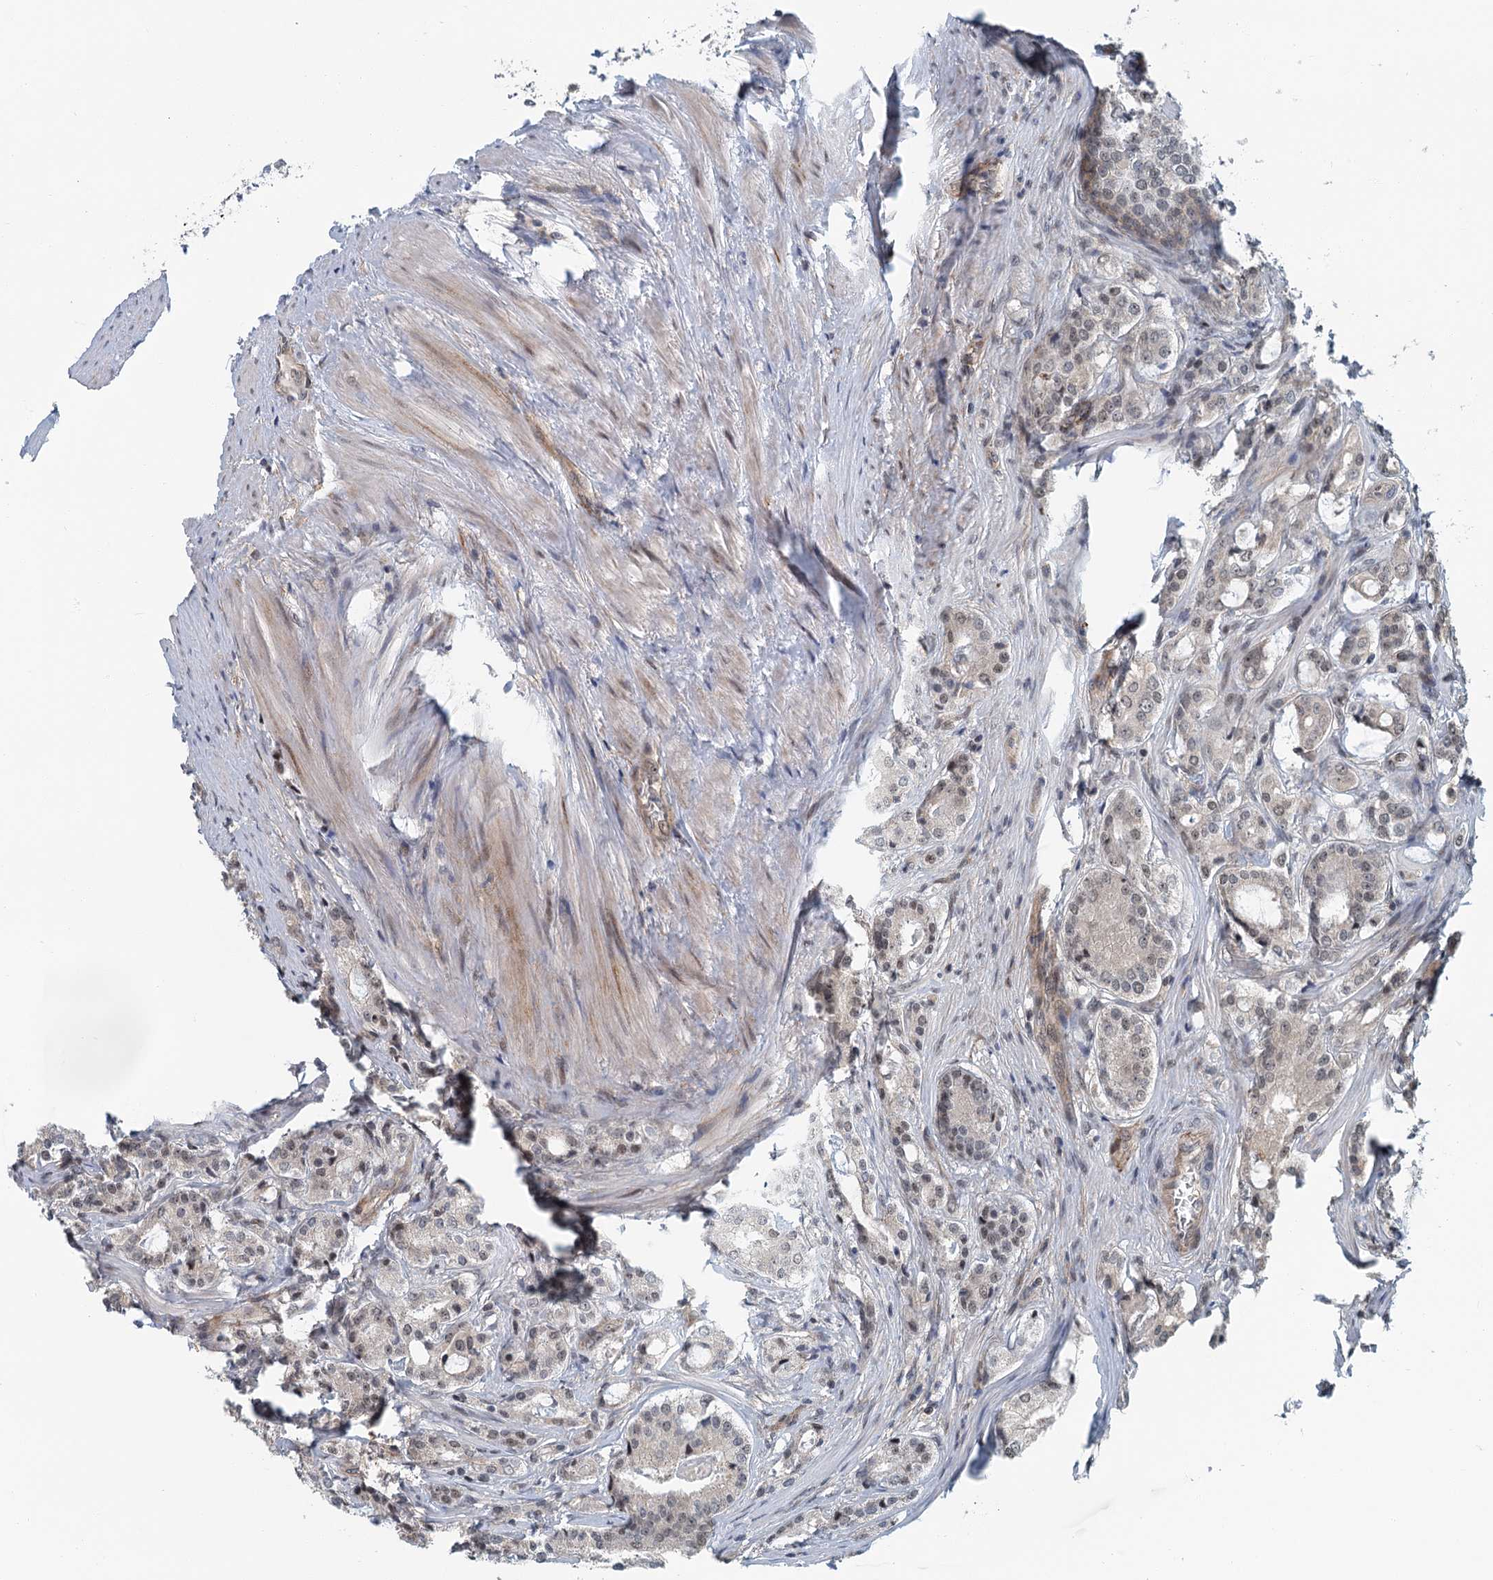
{"staining": {"intensity": "weak", "quantity": "25%-75%", "location": "nuclear"}, "tissue": "prostate cancer", "cell_type": "Tumor cells", "image_type": "cancer", "snomed": [{"axis": "morphology", "description": "Adenocarcinoma, High grade"}, {"axis": "topography", "description": "Prostate"}], "caption": "Human prostate cancer stained with a brown dye displays weak nuclear positive expression in approximately 25%-75% of tumor cells.", "gene": "TAS2R42", "patient": {"sex": "male", "age": 63}}